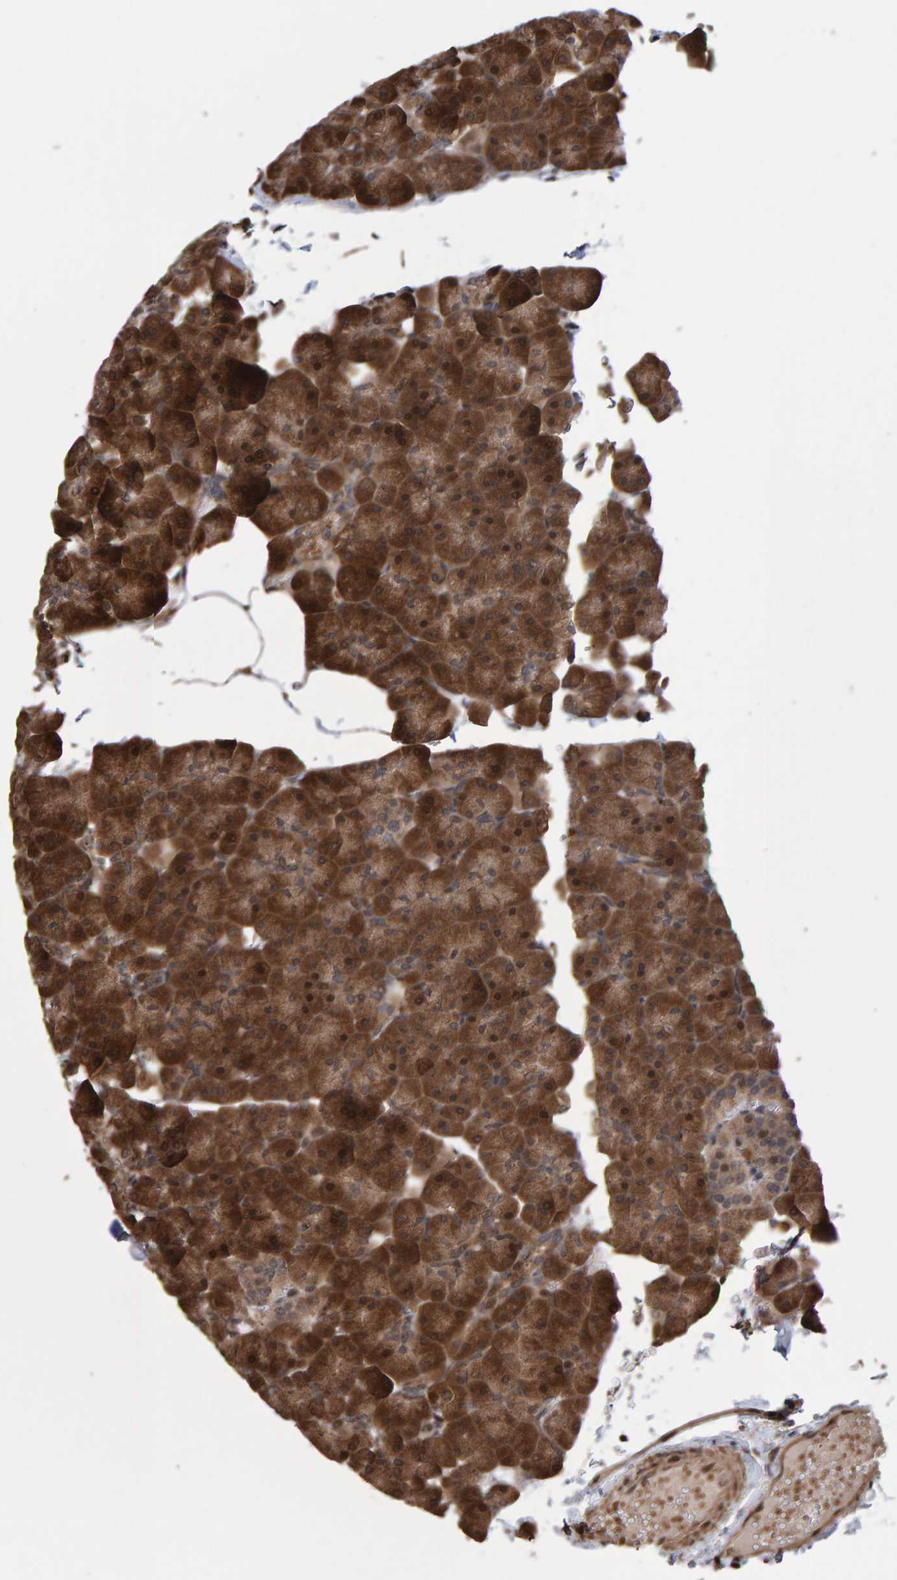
{"staining": {"intensity": "strong", "quantity": ">75%", "location": "cytoplasmic/membranous,nuclear"}, "tissue": "pancreas", "cell_type": "Exocrine glandular cells", "image_type": "normal", "snomed": [{"axis": "morphology", "description": "Normal tissue, NOS"}, {"axis": "topography", "description": "Pancreas"}], "caption": "Protein expression analysis of unremarkable human pancreas reveals strong cytoplasmic/membranous,nuclear positivity in about >75% of exocrine glandular cells.", "gene": "PECR", "patient": {"sex": "male", "age": 35}}